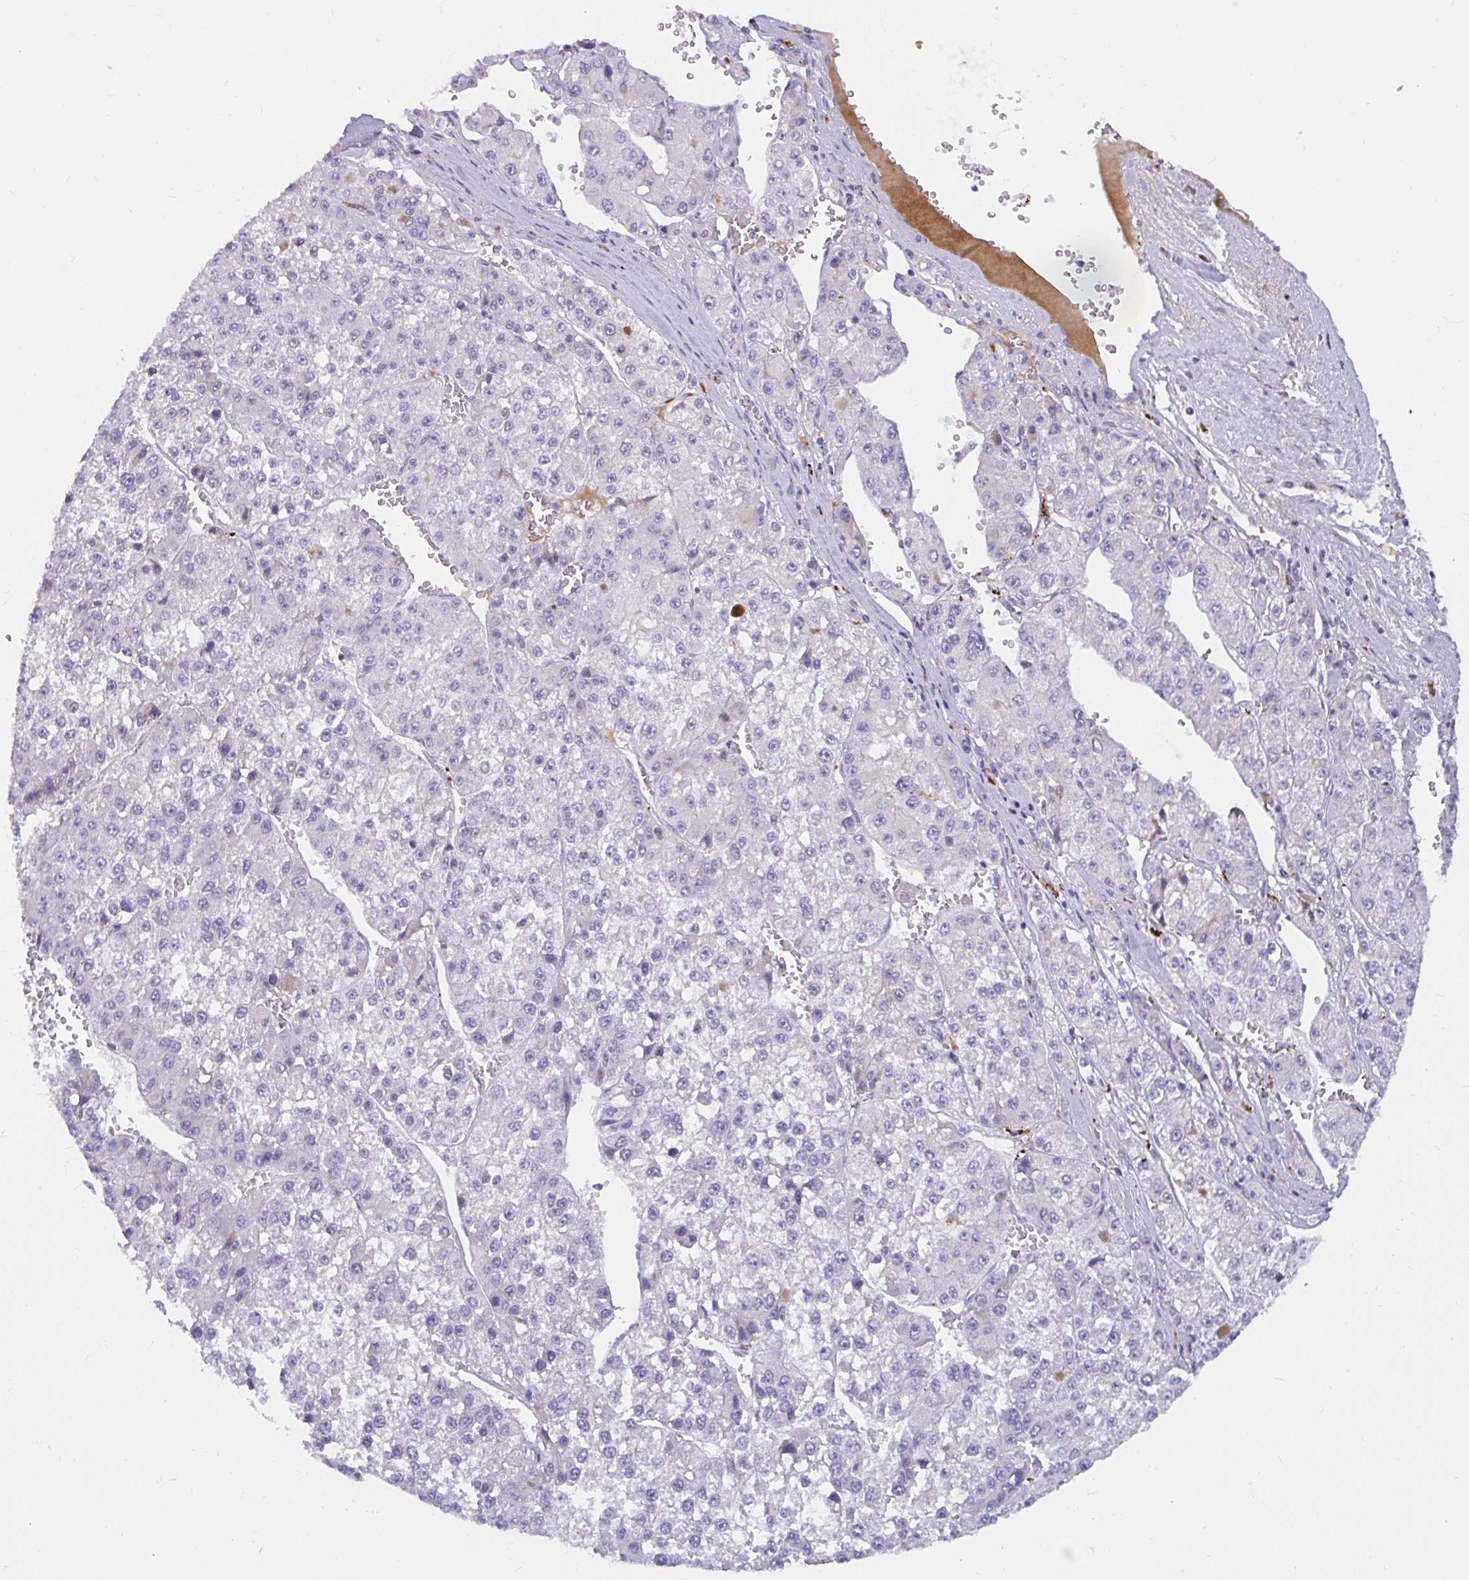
{"staining": {"intensity": "negative", "quantity": "none", "location": "none"}, "tissue": "liver cancer", "cell_type": "Tumor cells", "image_type": "cancer", "snomed": [{"axis": "morphology", "description": "Carcinoma, Hepatocellular, NOS"}, {"axis": "topography", "description": "Liver"}], "caption": "Tumor cells are negative for protein expression in human hepatocellular carcinoma (liver). Nuclei are stained in blue.", "gene": "FAM219B", "patient": {"sex": "female", "age": 73}}